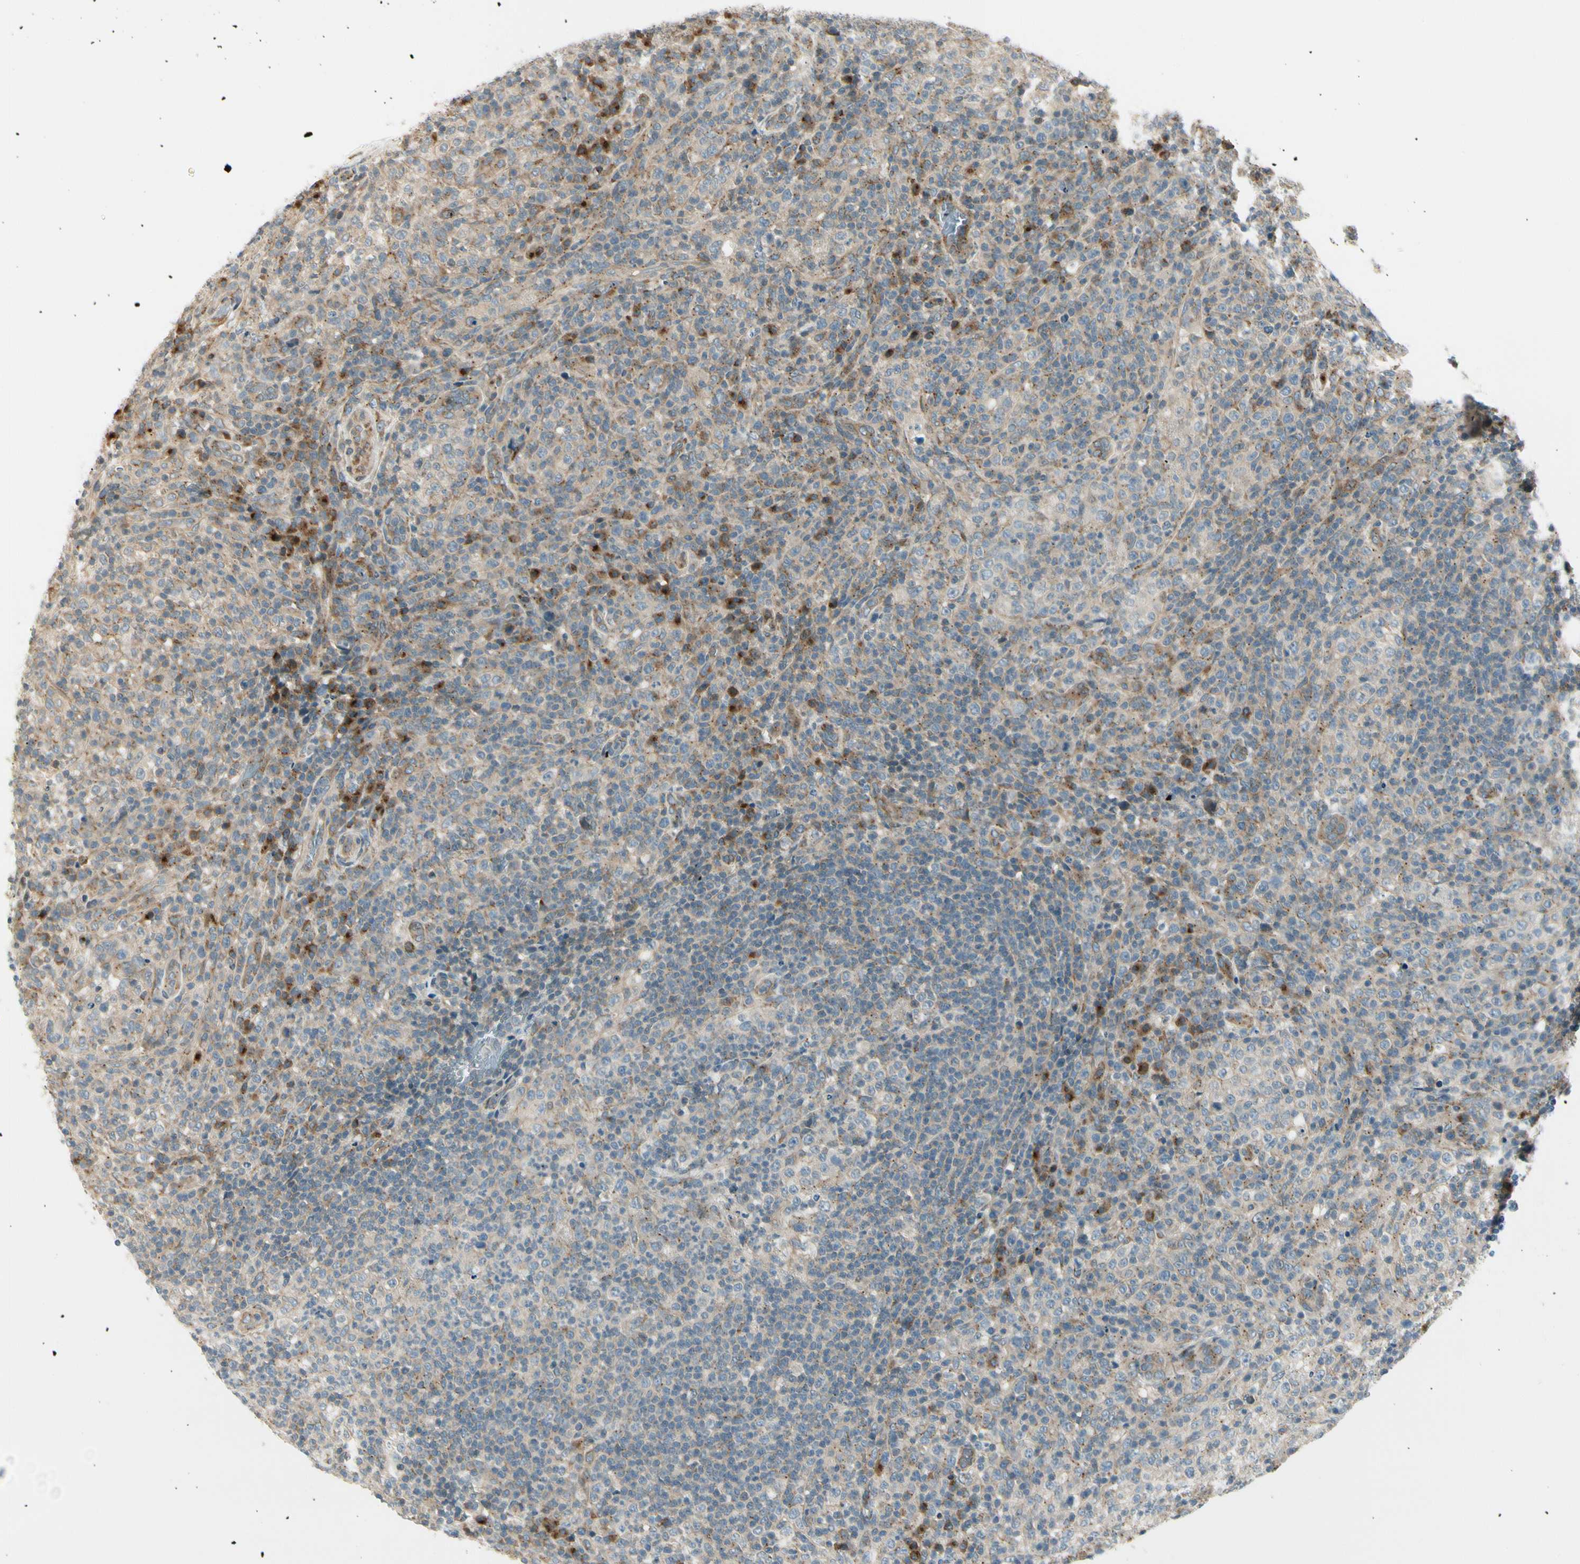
{"staining": {"intensity": "weak", "quantity": ">75%", "location": "cytoplasmic/membranous"}, "tissue": "lymphoma", "cell_type": "Tumor cells", "image_type": "cancer", "snomed": [{"axis": "morphology", "description": "Malignant lymphoma, non-Hodgkin's type, High grade"}, {"axis": "topography", "description": "Lymph node"}], "caption": "A brown stain shows weak cytoplasmic/membranous positivity of a protein in human high-grade malignant lymphoma, non-Hodgkin's type tumor cells.", "gene": "MANSC1", "patient": {"sex": "female", "age": 76}}